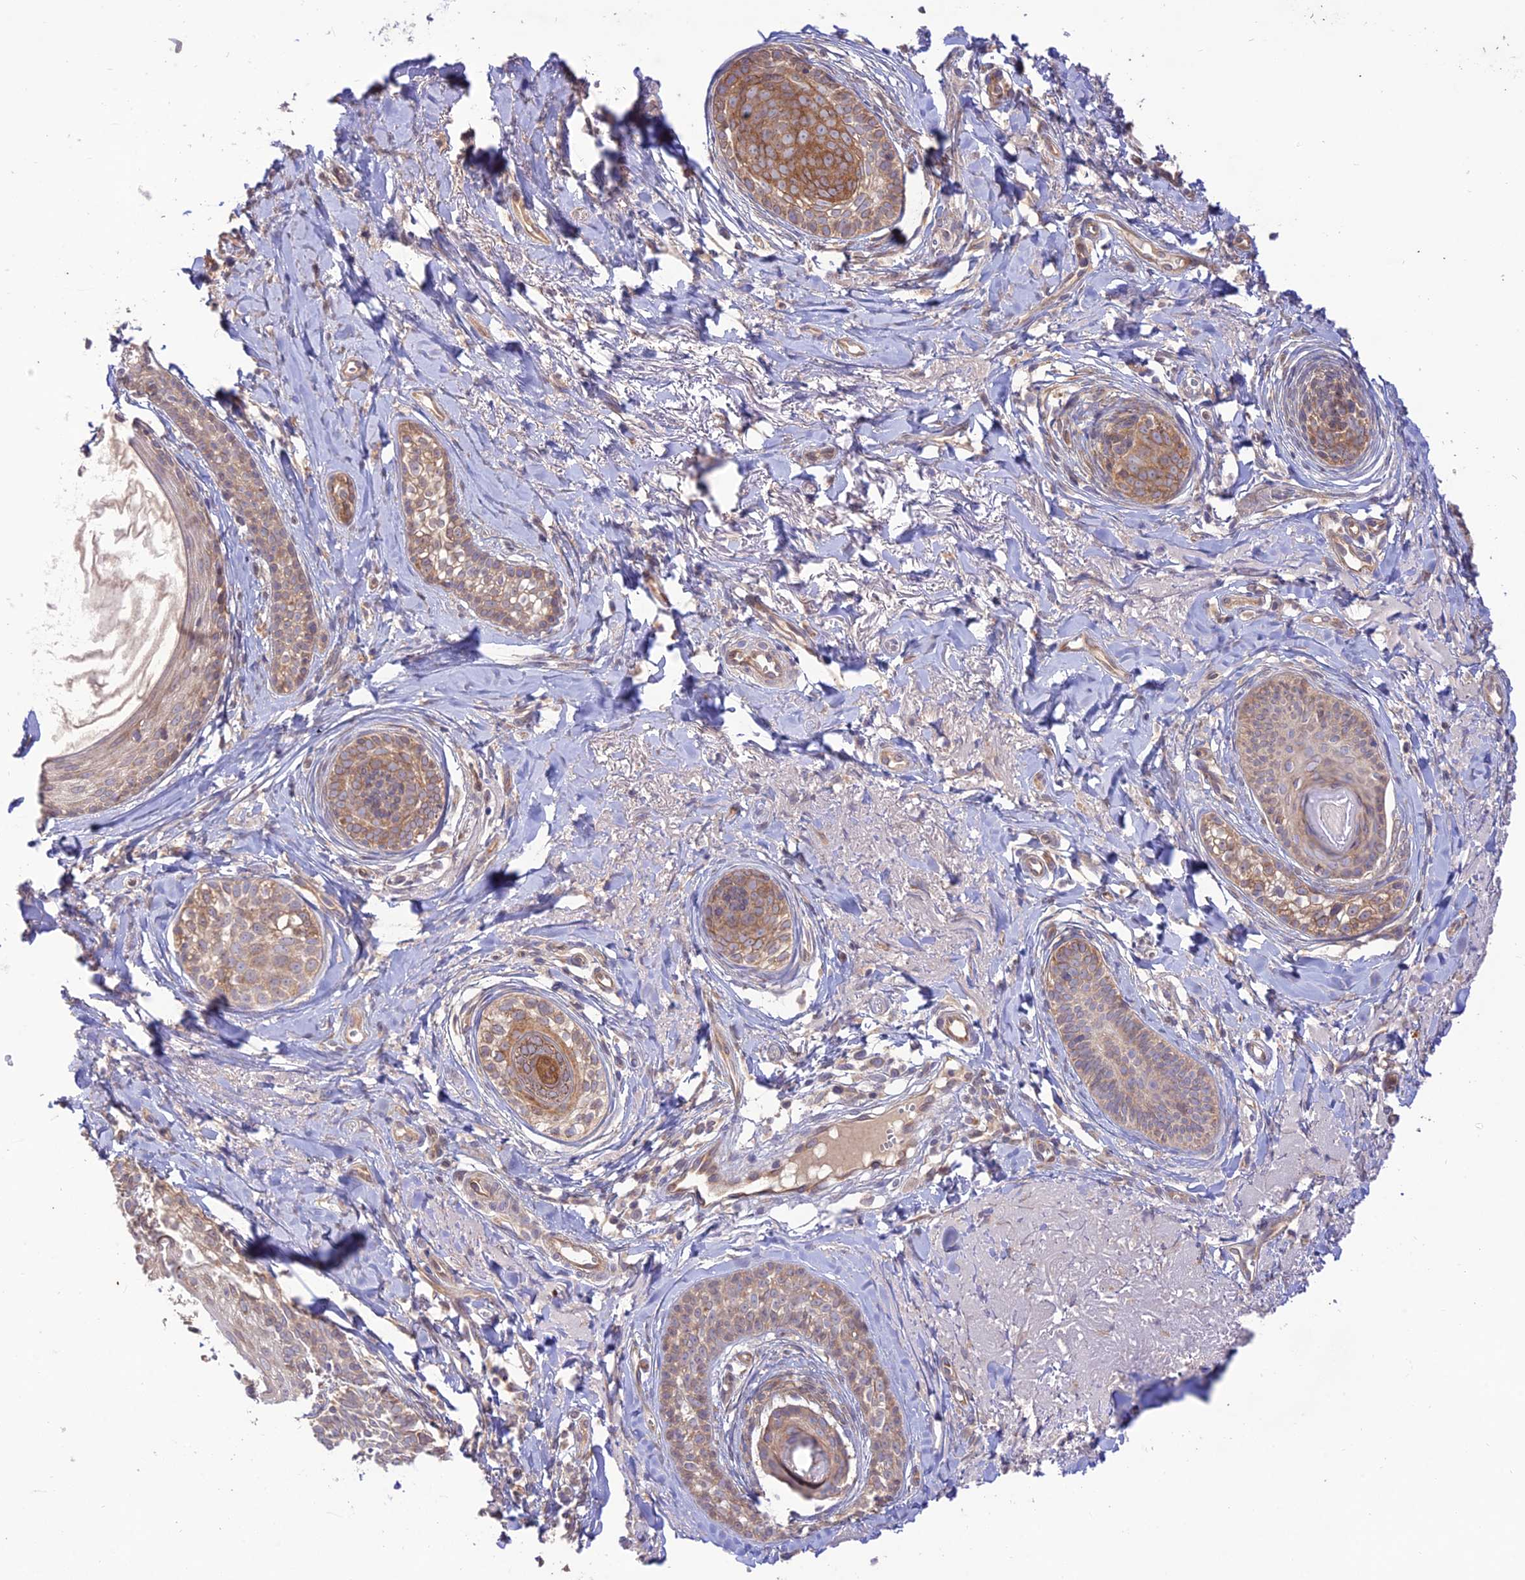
{"staining": {"intensity": "moderate", "quantity": "25%-75%", "location": "cytoplasmic/membranous"}, "tissue": "skin cancer", "cell_type": "Tumor cells", "image_type": "cancer", "snomed": [{"axis": "morphology", "description": "Basal cell carcinoma"}, {"axis": "topography", "description": "Skin"}], "caption": "IHC of human basal cell carcinoma (skin) exhibits medium levels of moderate cytoplasmic/membranous staining in about 25%-75% of tumor cells. The protein of interest is stained brown, and the nuclei are stained in blue (DAB IHC with brightfield microscopy, high magnification).", "gene": "TMEM259", "patient": {"sex": "female", "age": 76}}